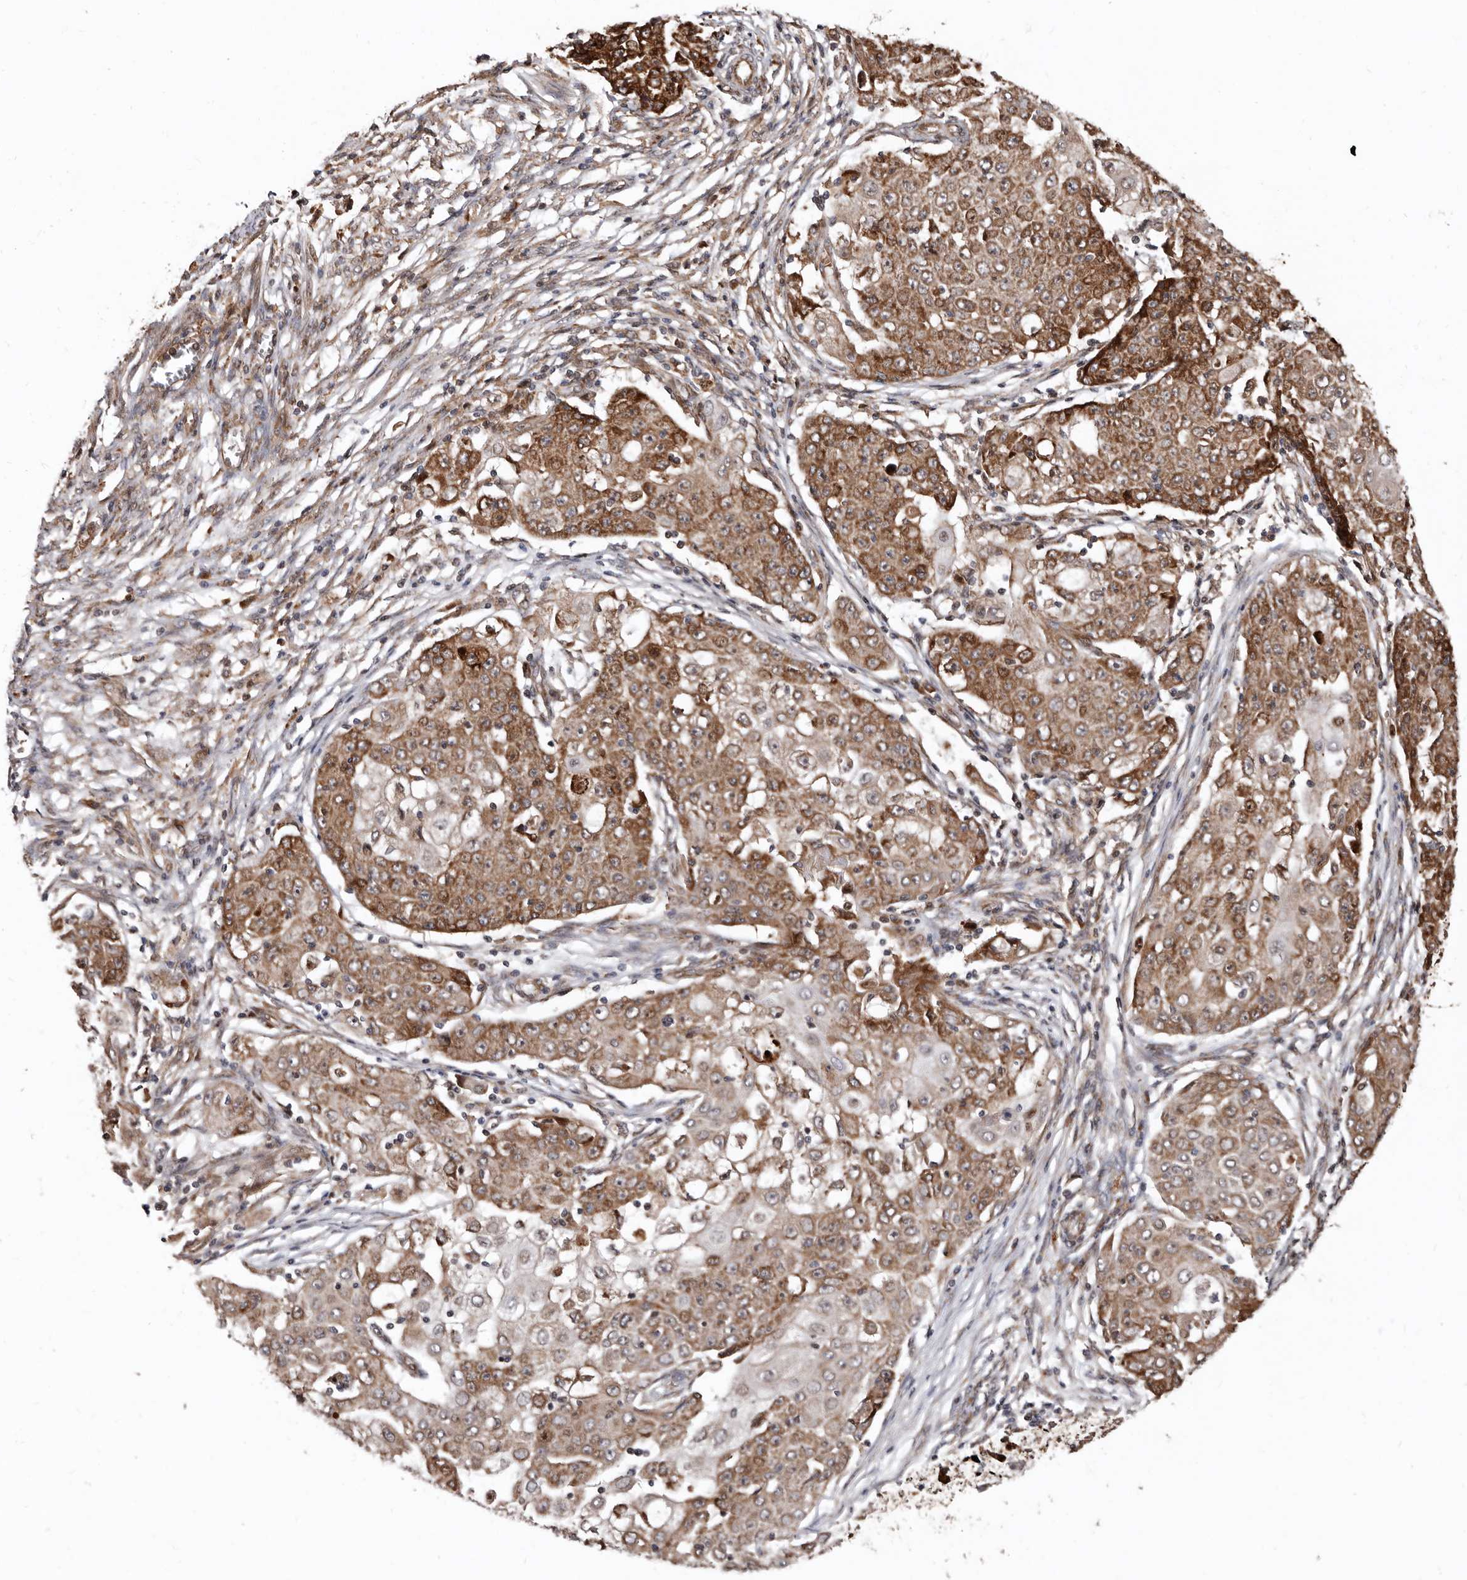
{"staining": {"intensity": "moderate", "quantity": ">75%", "location": "cytoplasmic/membranous"}, "tissue": "ovarian cancer", "cell_type": "Tumor cells", "image_type": "cancer", "snomed": [{"axis": "morphology", "description": "Carcinoma, endometroid"}, {"axis": "topography", "description": "Ovary"}], "caption": "Immunohistochemical staining of ovarian cancer (endometroid carcinoma) shows medium levels of moderate cytoplasmic/membranous expression in about >75% of tumor cells. The protein is shown in brown color, while the nuclei are stained blue.", "gene": "WEE2", "patient": {"sex": "female", "age": 42}}